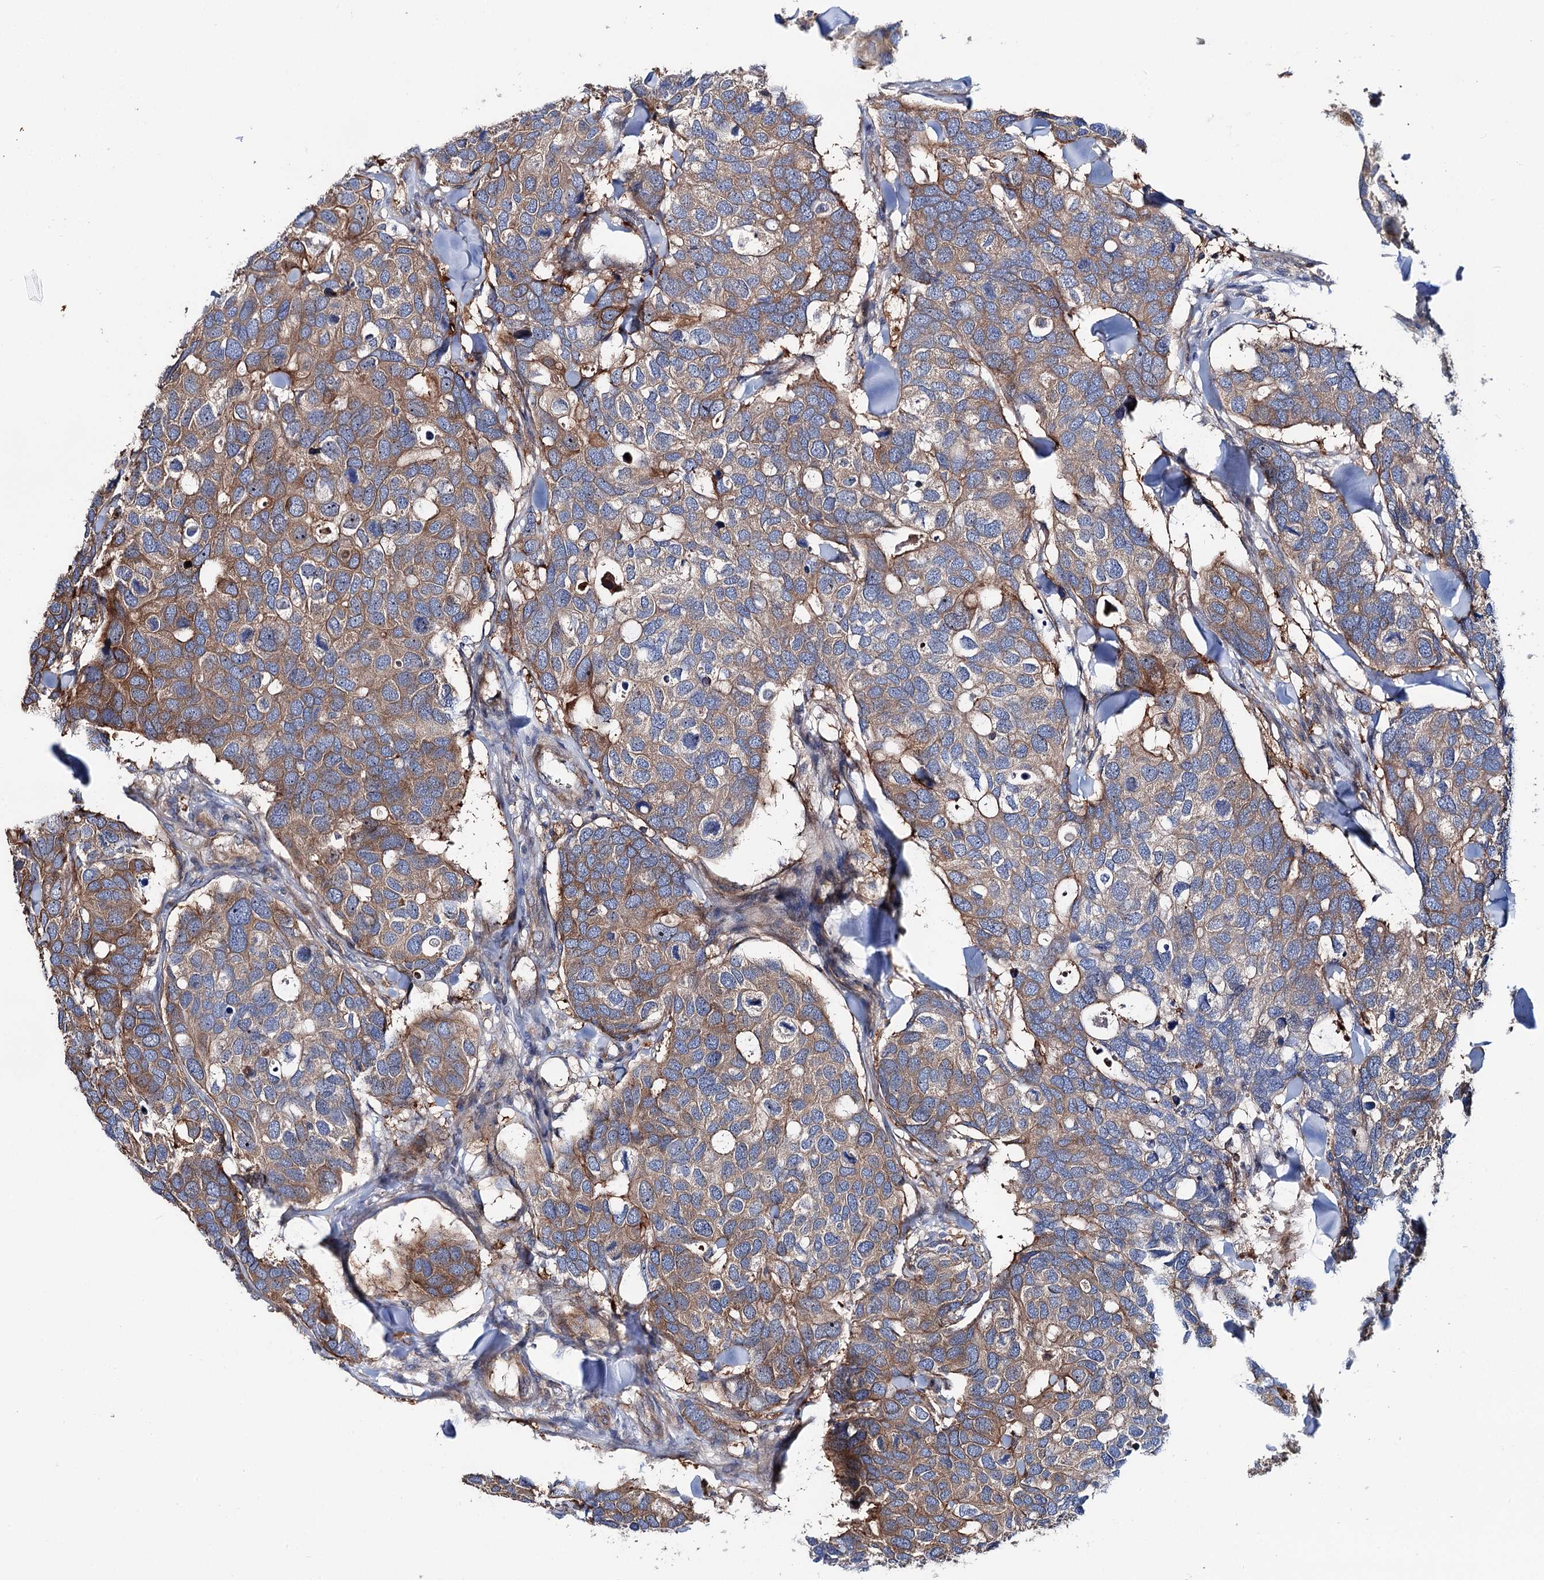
{"staining": {"intensity": "moderate", "quantity": ">75%", "location": "cytoplasmic/membranous"}, "tissue": "breast cancer", "cell_type": "Tumor cells", "image_type": "cancer", "snomed": [{"axis": "morphology", "description": "Duct carcinoma"}, {"axis": "topography", "description": "Breast"}], "caption": "Breast cancer (infiltrating ductal carcinoma) was stained to show a protein in brown. There is medium levels of moderate cytoplasmic/membranous staining in about >75% of tumor cells.", "gene": "PTDSS2", "patient": {"sex": "female", "age": 83}}